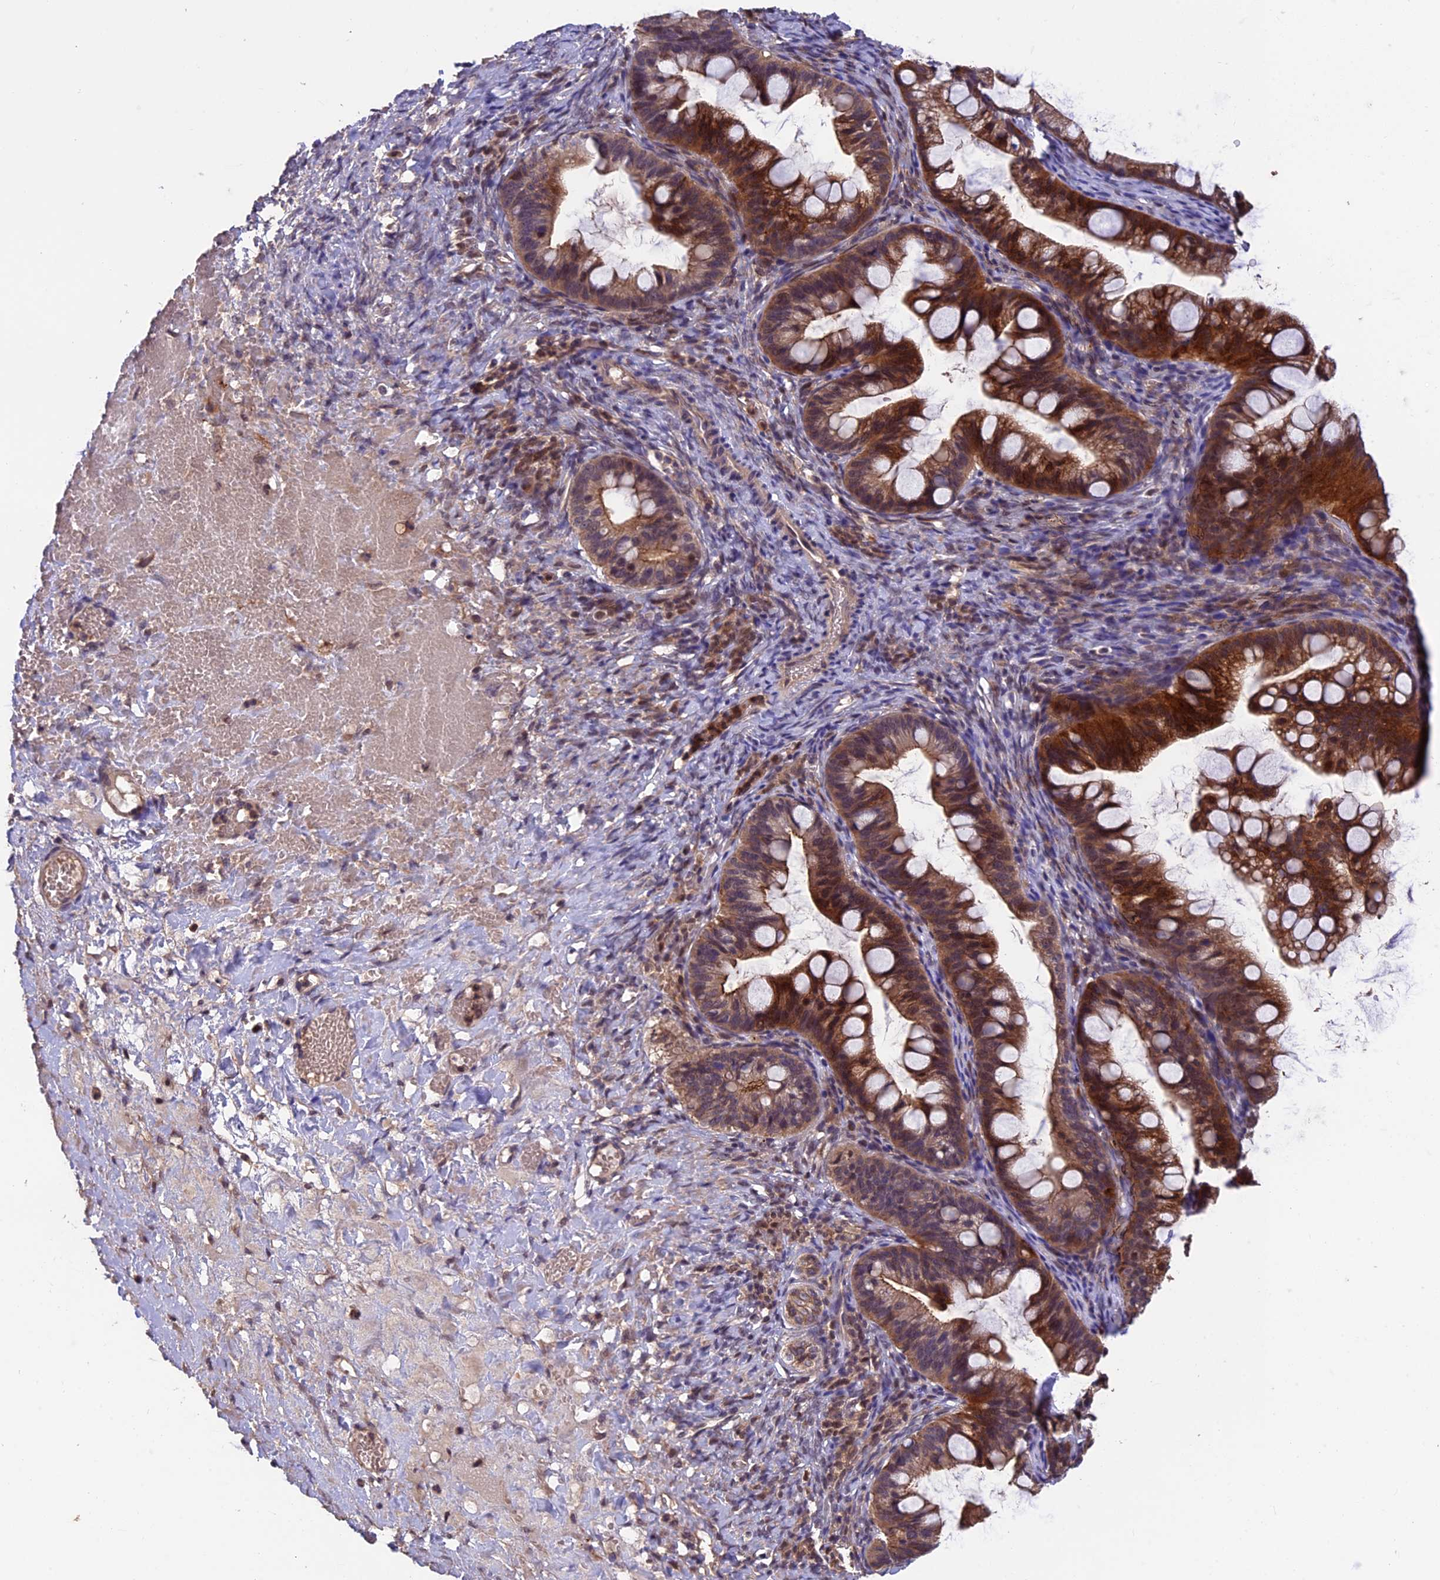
{"staining": {"intensity": "strong", "quantity": ">75%", "location": "cytoplasmic/membranous"}, "tissue": "ovarian cancer", "cell_type": "Tumor cells", "image_type": "cancer", "snomed": [{"axis": "morphology", "description": "Cystadenocarcinoma, mucinous, NOS"}, {"axis": "topography", "description": "Ovary"}], "caption": "Mucinous cystadenocarcinoma (ovarian) was stained to show a protein in brown. There is high levels of strong cytoplasmic/membranous staining in about >75% of tumor cells. (DAB = brown stain, brightfield microscopy at high magnification).", "gene": "PKD2L2", "patient": {"sex": "female", "age": 73}}